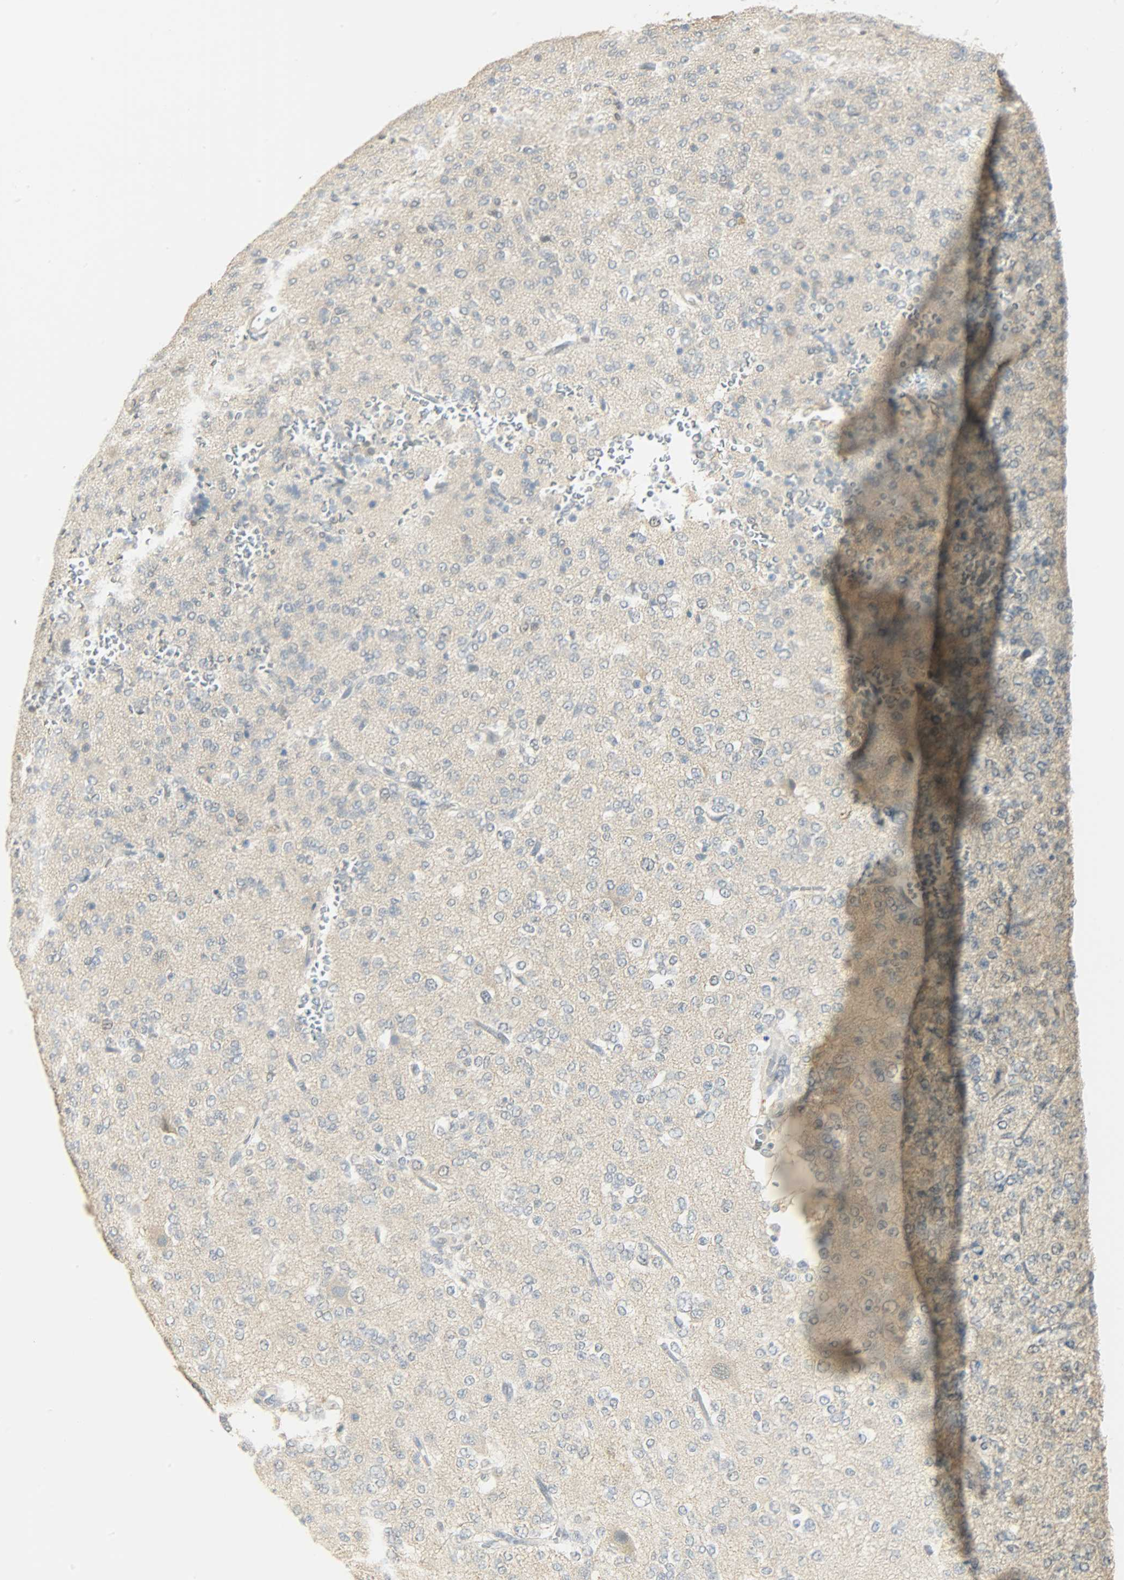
{"staining": {"intensity": "weak", "quantity": "25%-75%", "location": "cytoplasmic/membranous"}, "tissue": "glioma", "cell_type": "Tumor cells", "image_type": "cancer", "snomed": [{"axis": "morphology", "description": "Glioma, malignant, Low grade"}, {"axis": "topography", "description": "Brain"}], "caption": "Malignant low-grade glioma stained with a protein marker reveals weak staining in tumor cells.", "gene": "USP13", "patient": {"sex": "male", "age": 38}}